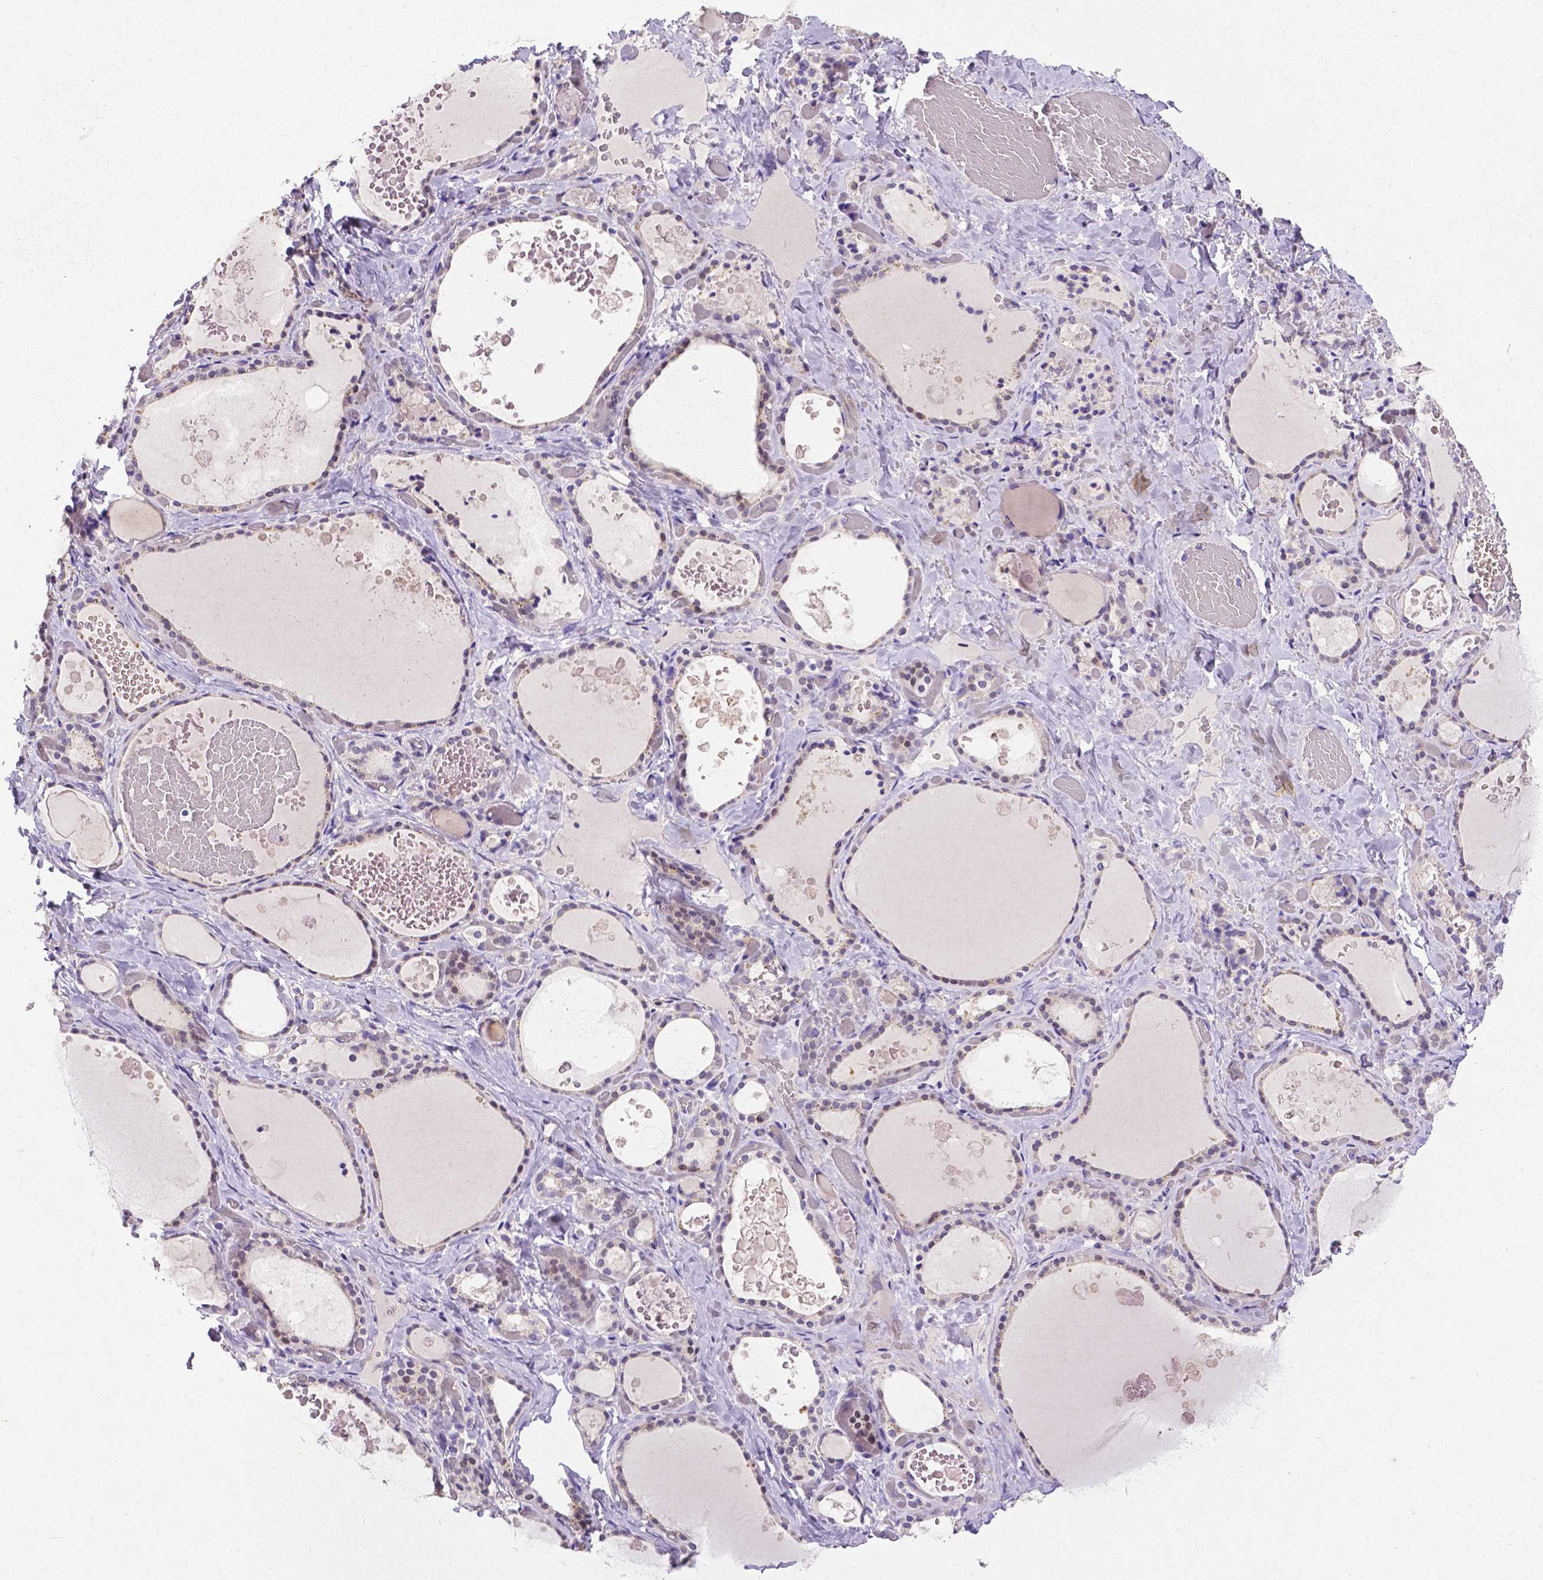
{"staining": {"intensity": "weak", "quantity": "<25%", "location": "cytoplasmic/membranous"}, "tissue": "thyroid gland", "cell_type": "Glandular cells", "image_type": "normal", "snomed": [{"axis": "morphology", "description": "Normal tissue, NOS"}, {"axis": "topography", "description": "Thyroid gland"}], "caption": "High power microscopy micrograph of an immunohistochemistry (IHC) micrograph of unremarkable thyroid gland, revealing no significant positivity in glandular cells.", "gene": "CD4", "patient": {"sex": "female", "age": 56}}